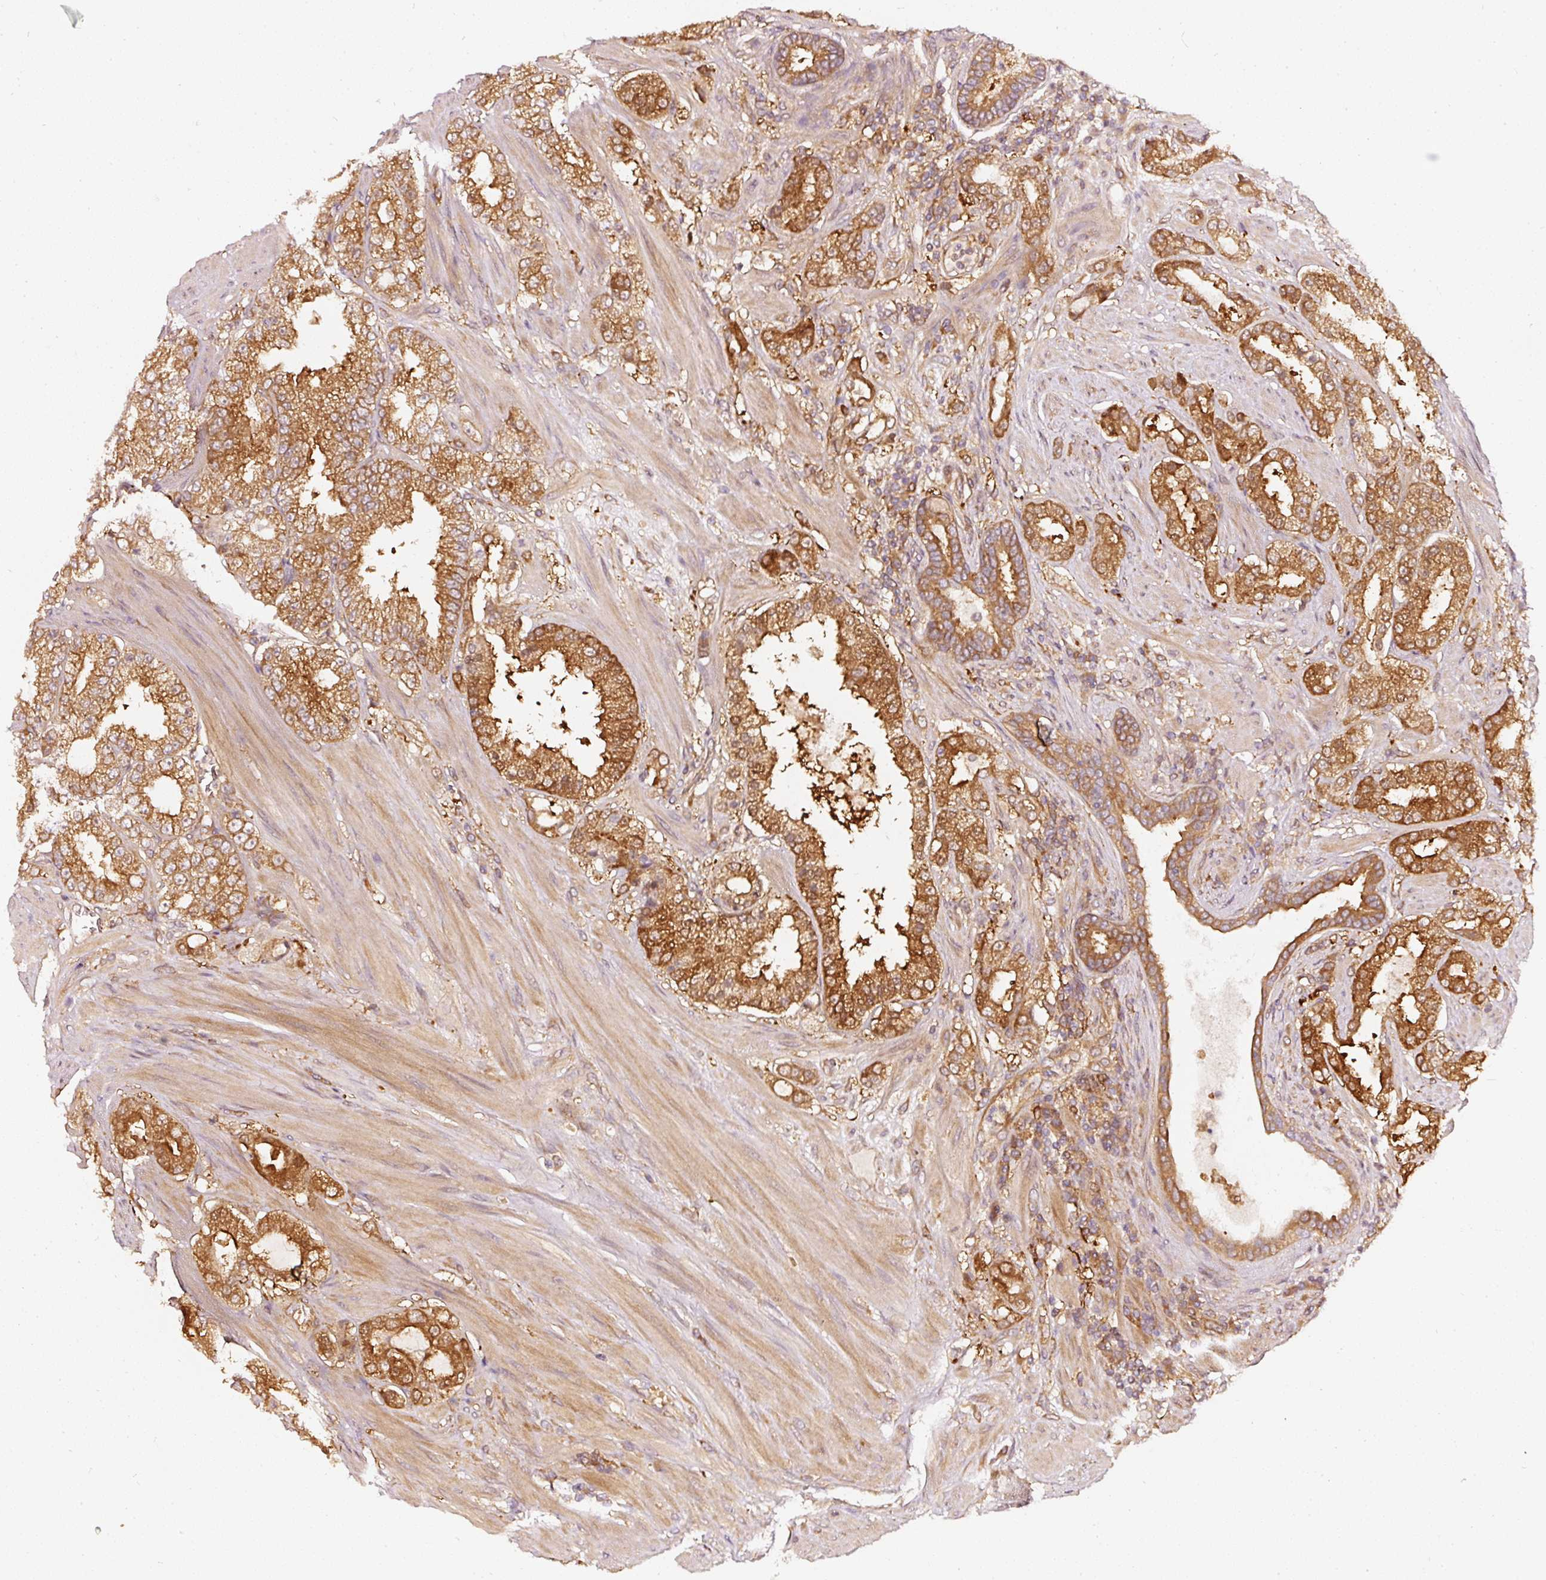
{"staining": {"intensity": "strong", "quantity": ">75%", "location": "cytoplasmic/membranous"}, "tissue": "prostate cancer", "cell_type": "Tumor cells", "image_type": "cancer", "snomed": [{"axis": "morphology", "description": "Adenocarcinoma, High grade"}, {"axis": "topography", "description": "Prostate"}], "caption": "A brown stain labels strong cytoplasmic/membranous expression of a protein in high-grade adenocarcinoma (prostate) tumor cells. Immunohistochemistry (ihc) stains the protein of interest in brown and the nuclei are stained blue.", "gene": "ASMTL", "patient": {"sex": "male", "age": 68}}